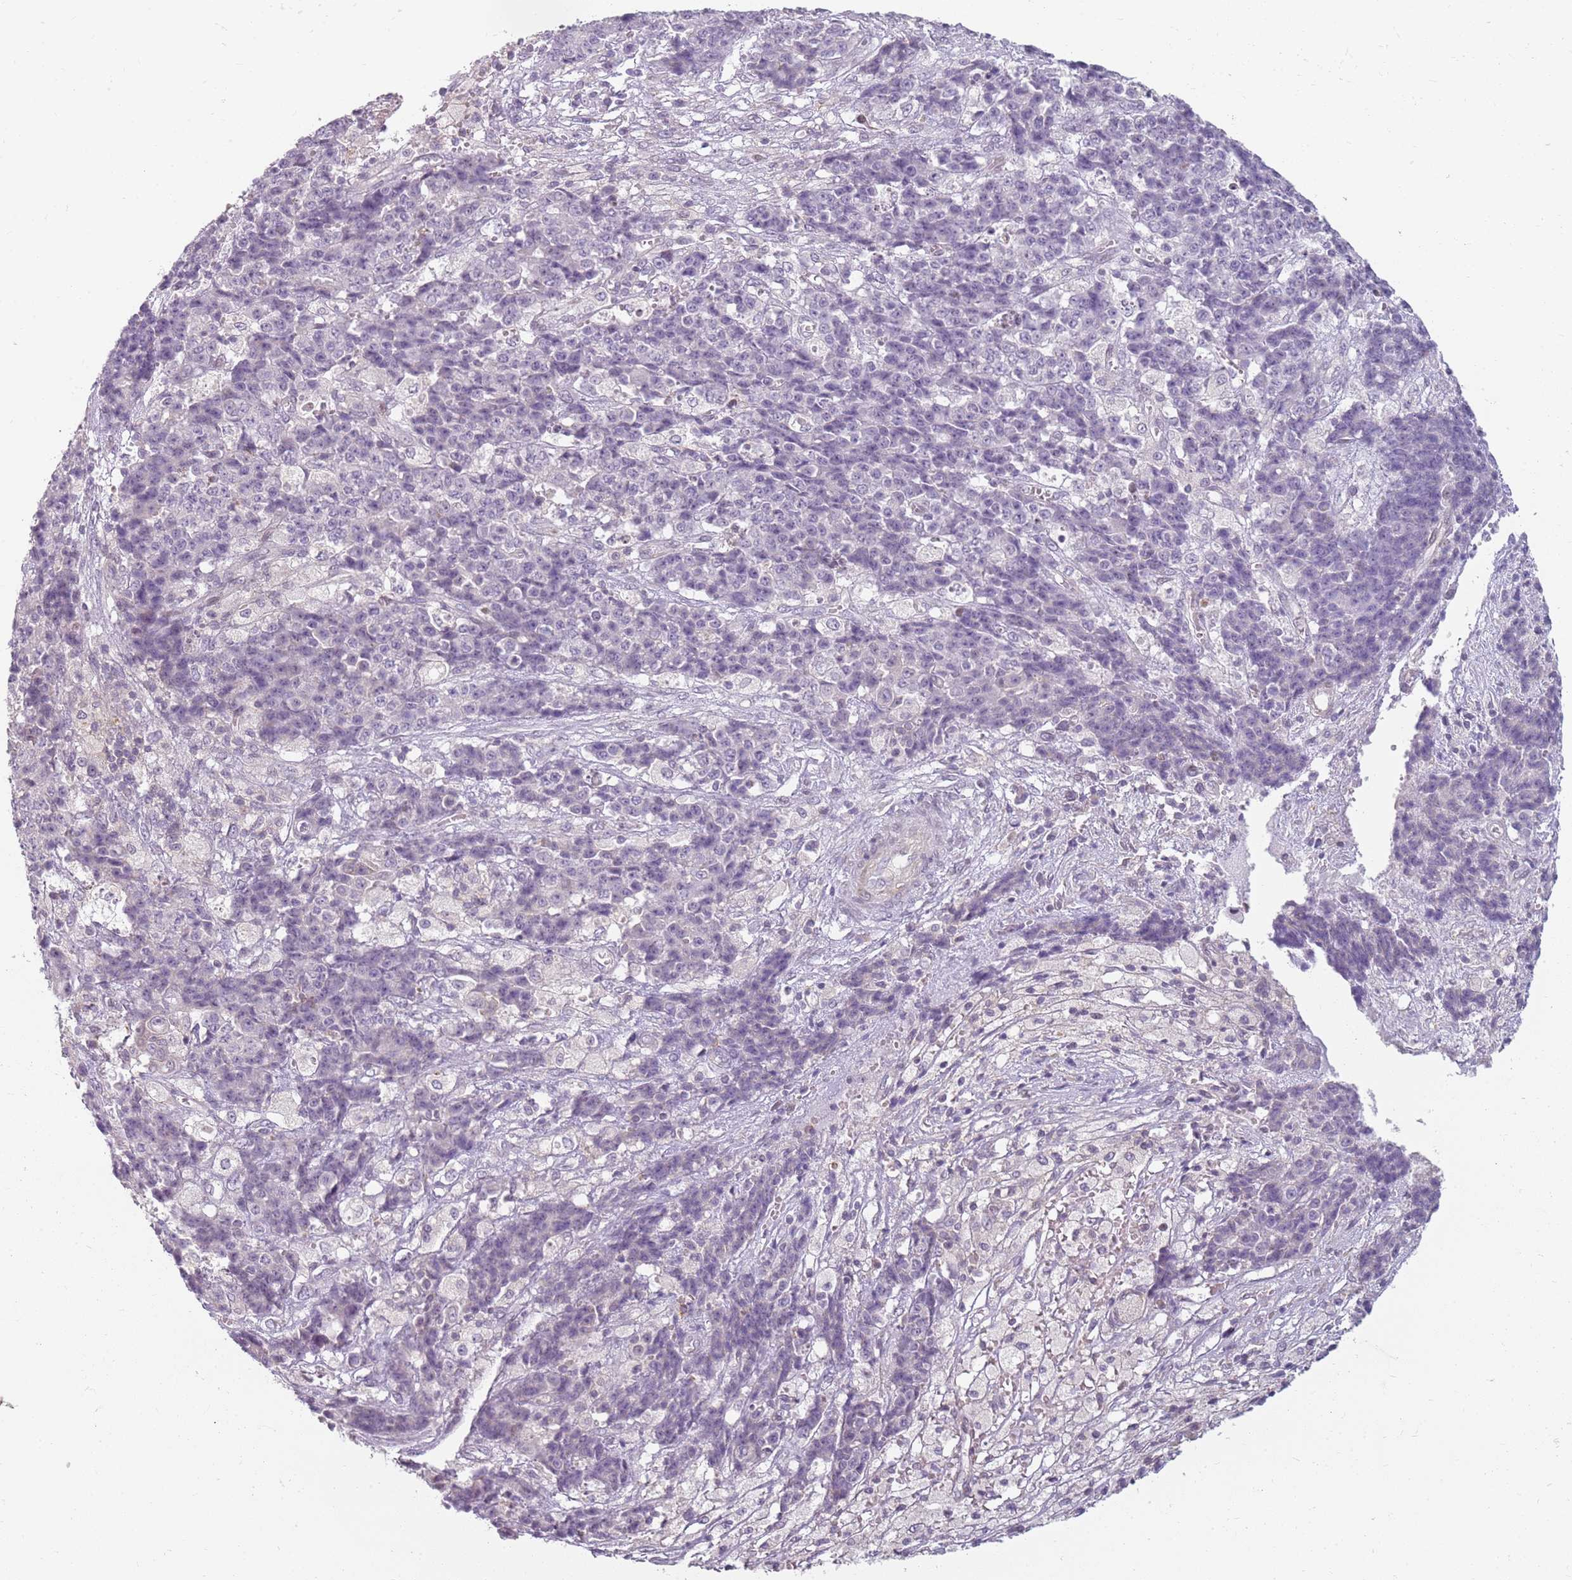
{"staining": {"intensity": "negative", "quantity": "none", "location": "none"}, "tissue": "ovarian cancer", "cell_type": "Tumor cells", "image_type": "cancer", "snomed": [{"axis": "morphology", "description": "Carcinoma, endometroid"}, {"axis": "topography", "description": "Ovary"}], "caption": "Tumor cells are negative for brown protein staining in ovarian cancer (endometroid carcinoma). (Brightfield microscopy of DAB (3,3'-diaminobenzidine) immunohistochemistry (IHC) at high magnification).", "gene": "DEFB116", "patient": {"sex": "female", "age": 42}}